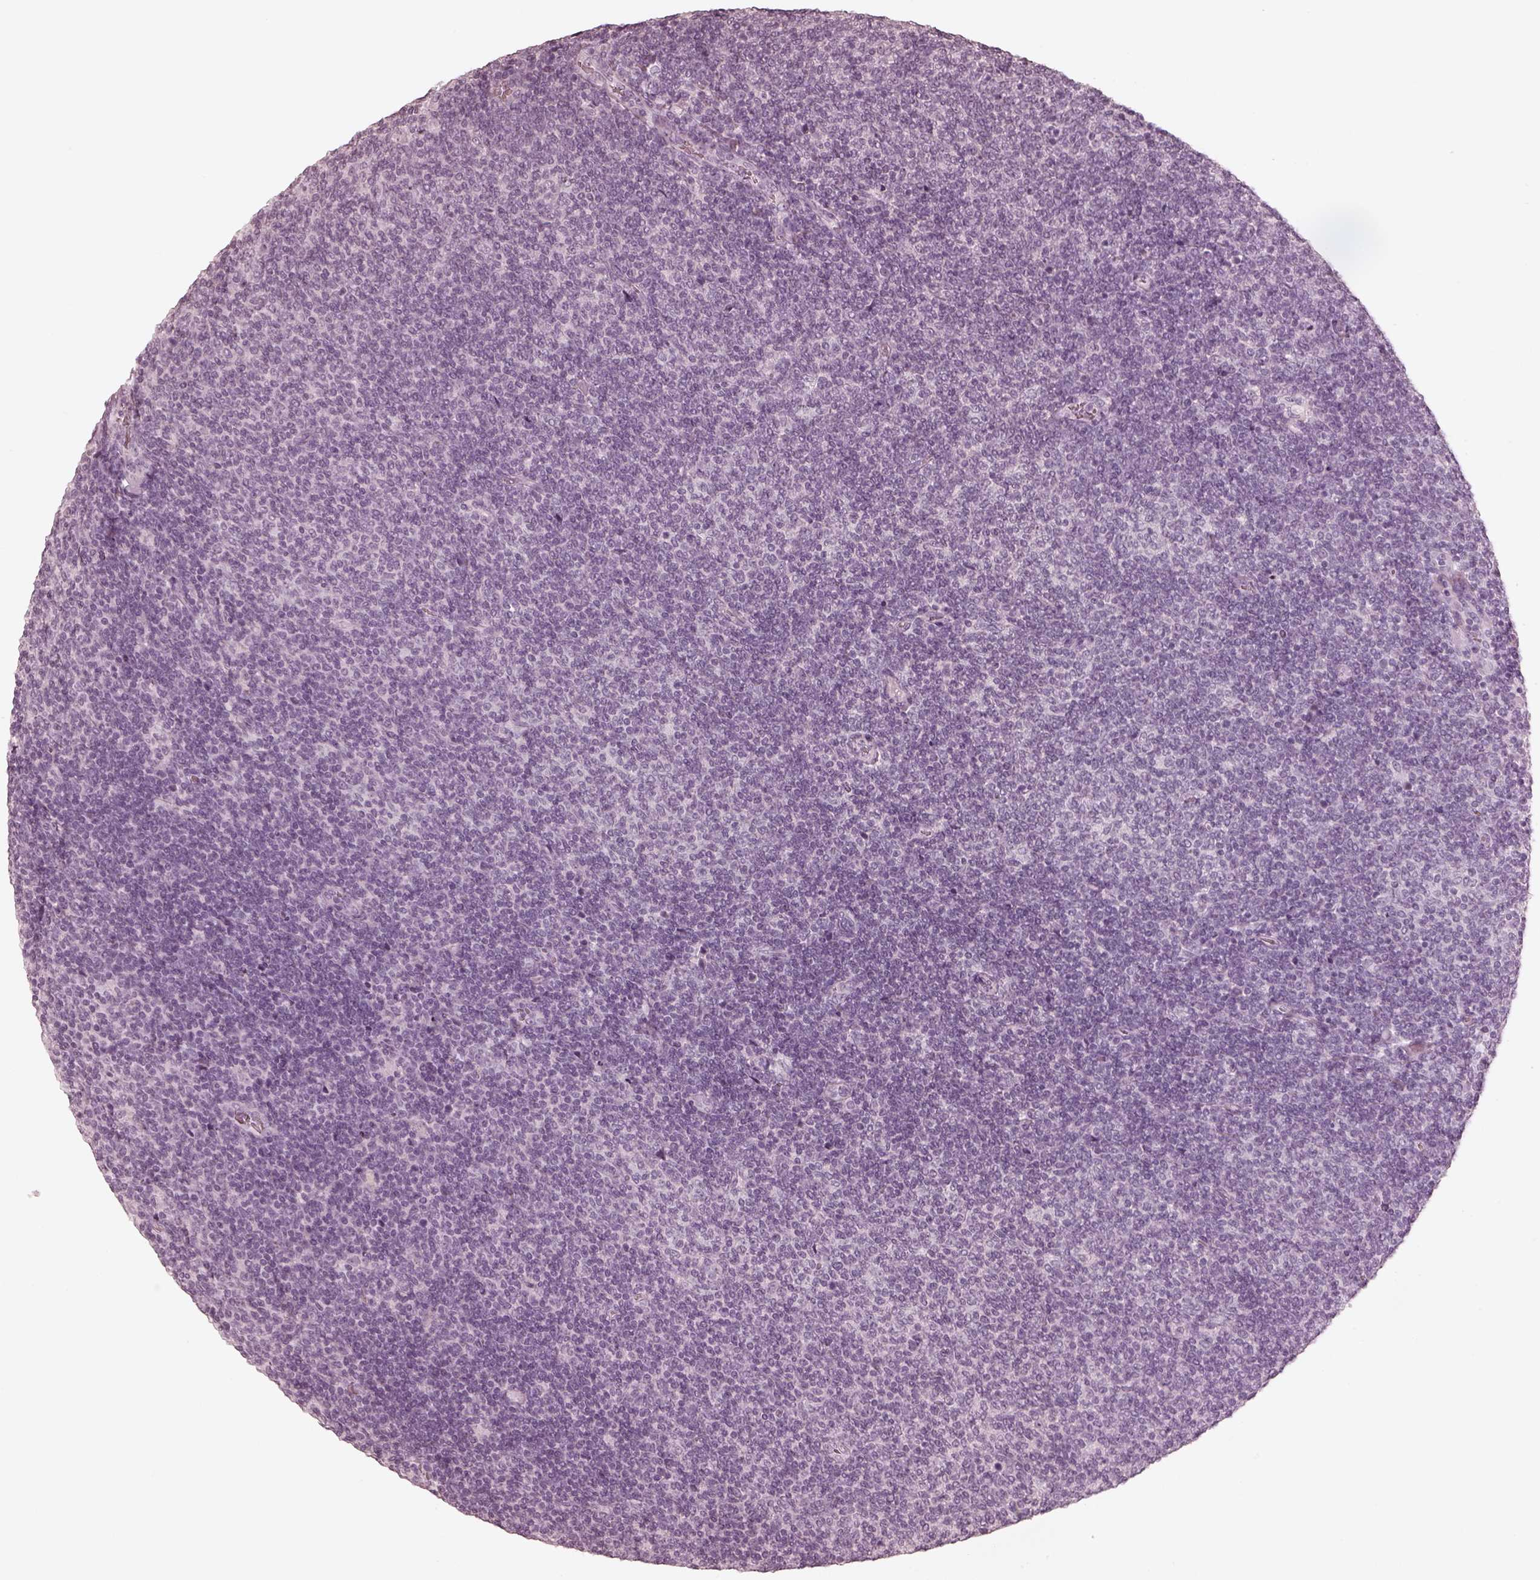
{"staining": {"intensity": "negative", "quantity": "none", "location": "none"}, "tissue": "lymphoma", "cell_type": "Tumor cells", "image_type": "cancer", "snomed": [{"axis": "morphology", "description": "Malignant lymphoma, non-Hodgkin's type, Low grade"}, {"axis": "topography", "description": "Lymph node"}], "caption": "This is an immunohistochemistry (IHC) photomicrograph of lymphoma. There is no positivity in tumor cells.", "gene": "CALR3", "patient": {"sex": "male", "age": 52}}